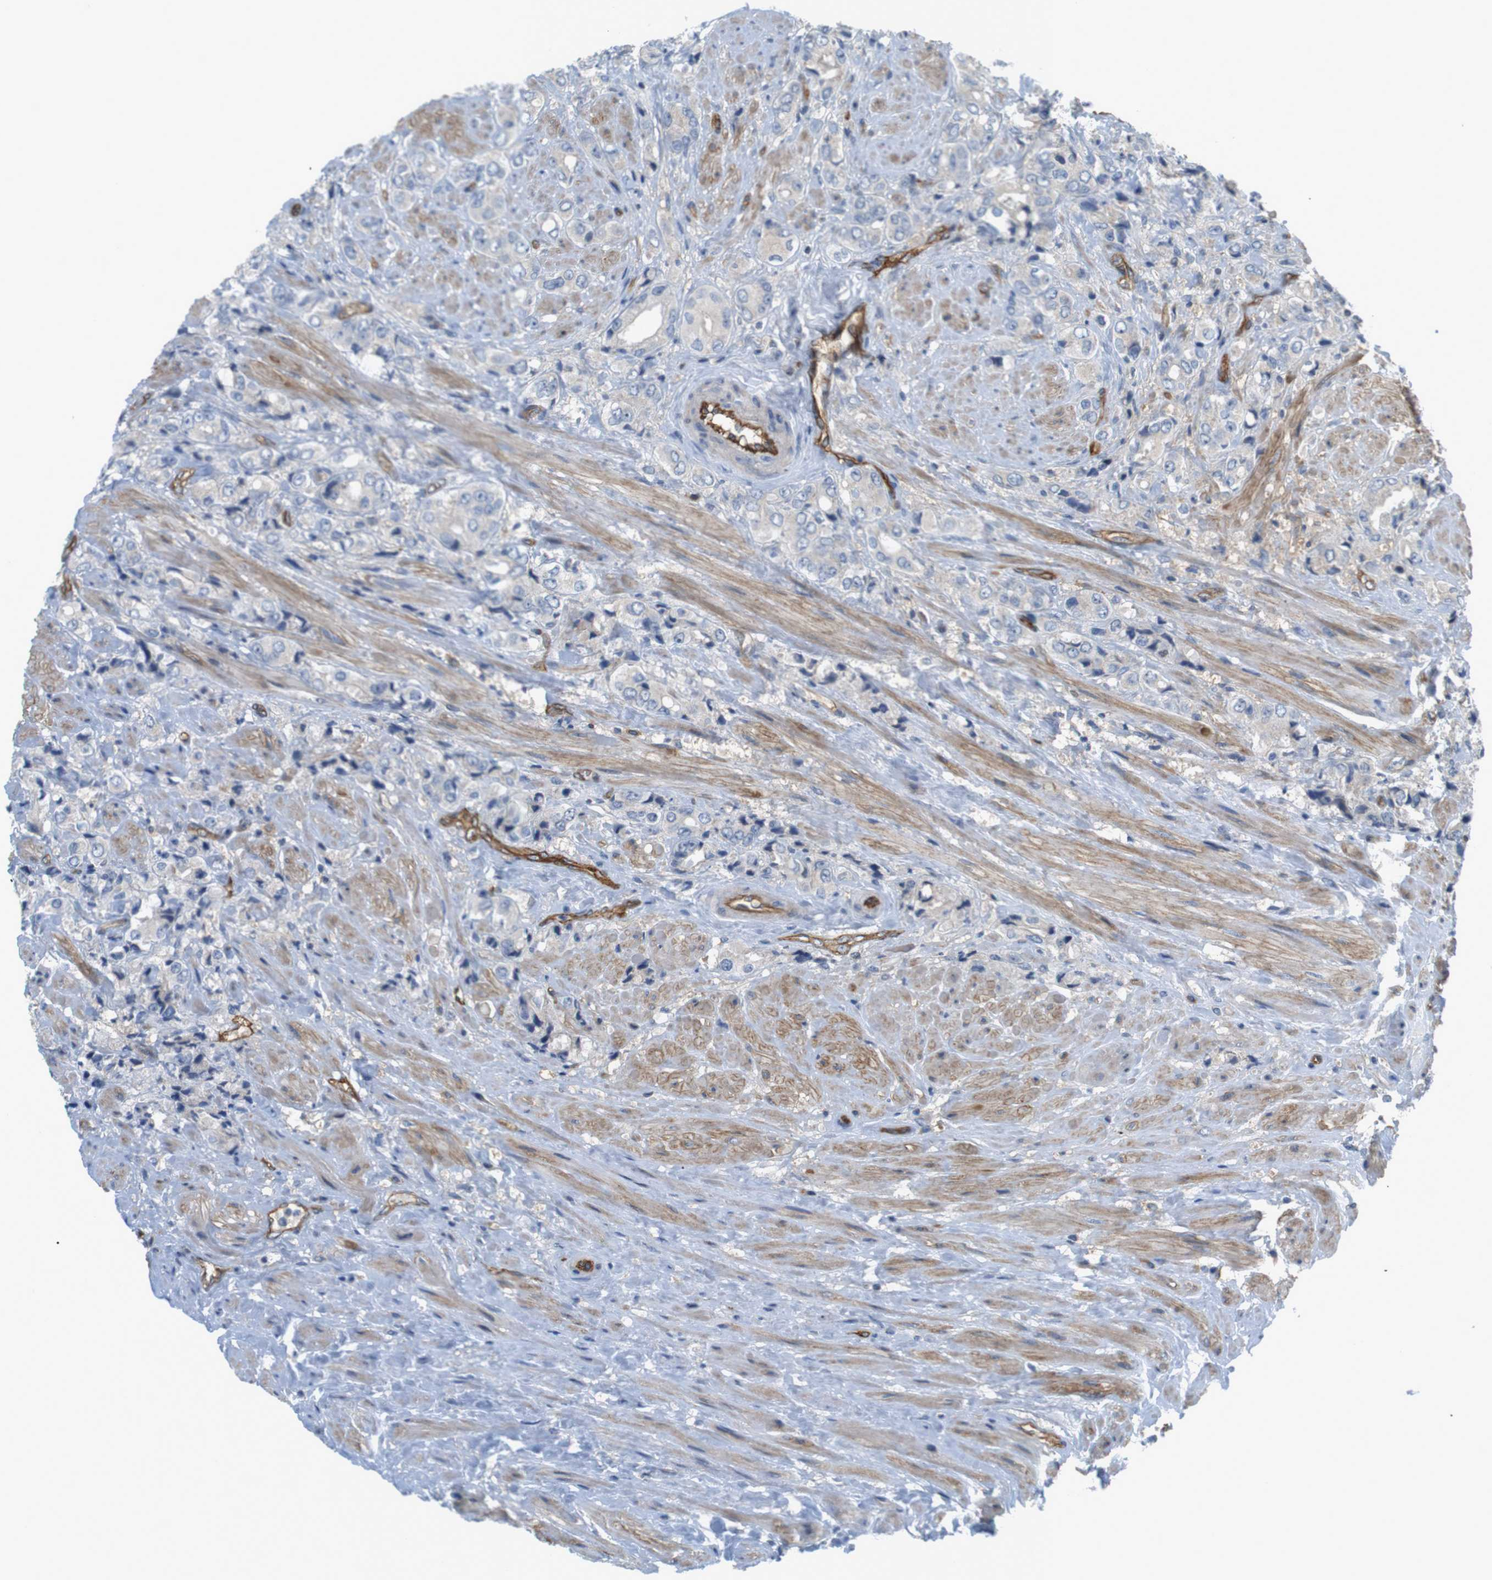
{"staining": {"intensity": "weak", "quantity": "25%-75%", "location": "cytoplasmic/membranous"}, "tissue": "prostate cancer", "cell_type": "Tumor cells", "image_type": "cancer", "snomed": [{"axis": "morphology", "description": "Adenocarcinoma, High grade"}, {"axis": "topography", "description": "Prostate"}], "caption": "The immunohistochemical stain labels weak cytoplasmic/membranous staining in tumor cells of prostate cancer tissue. The staining is performed using DAB brown chromogen to label protein expression. The nuclei are counter-stained blue using hematoxylin.", "gene": "BVES", "patient": {"sex": "male", "age": 61}}